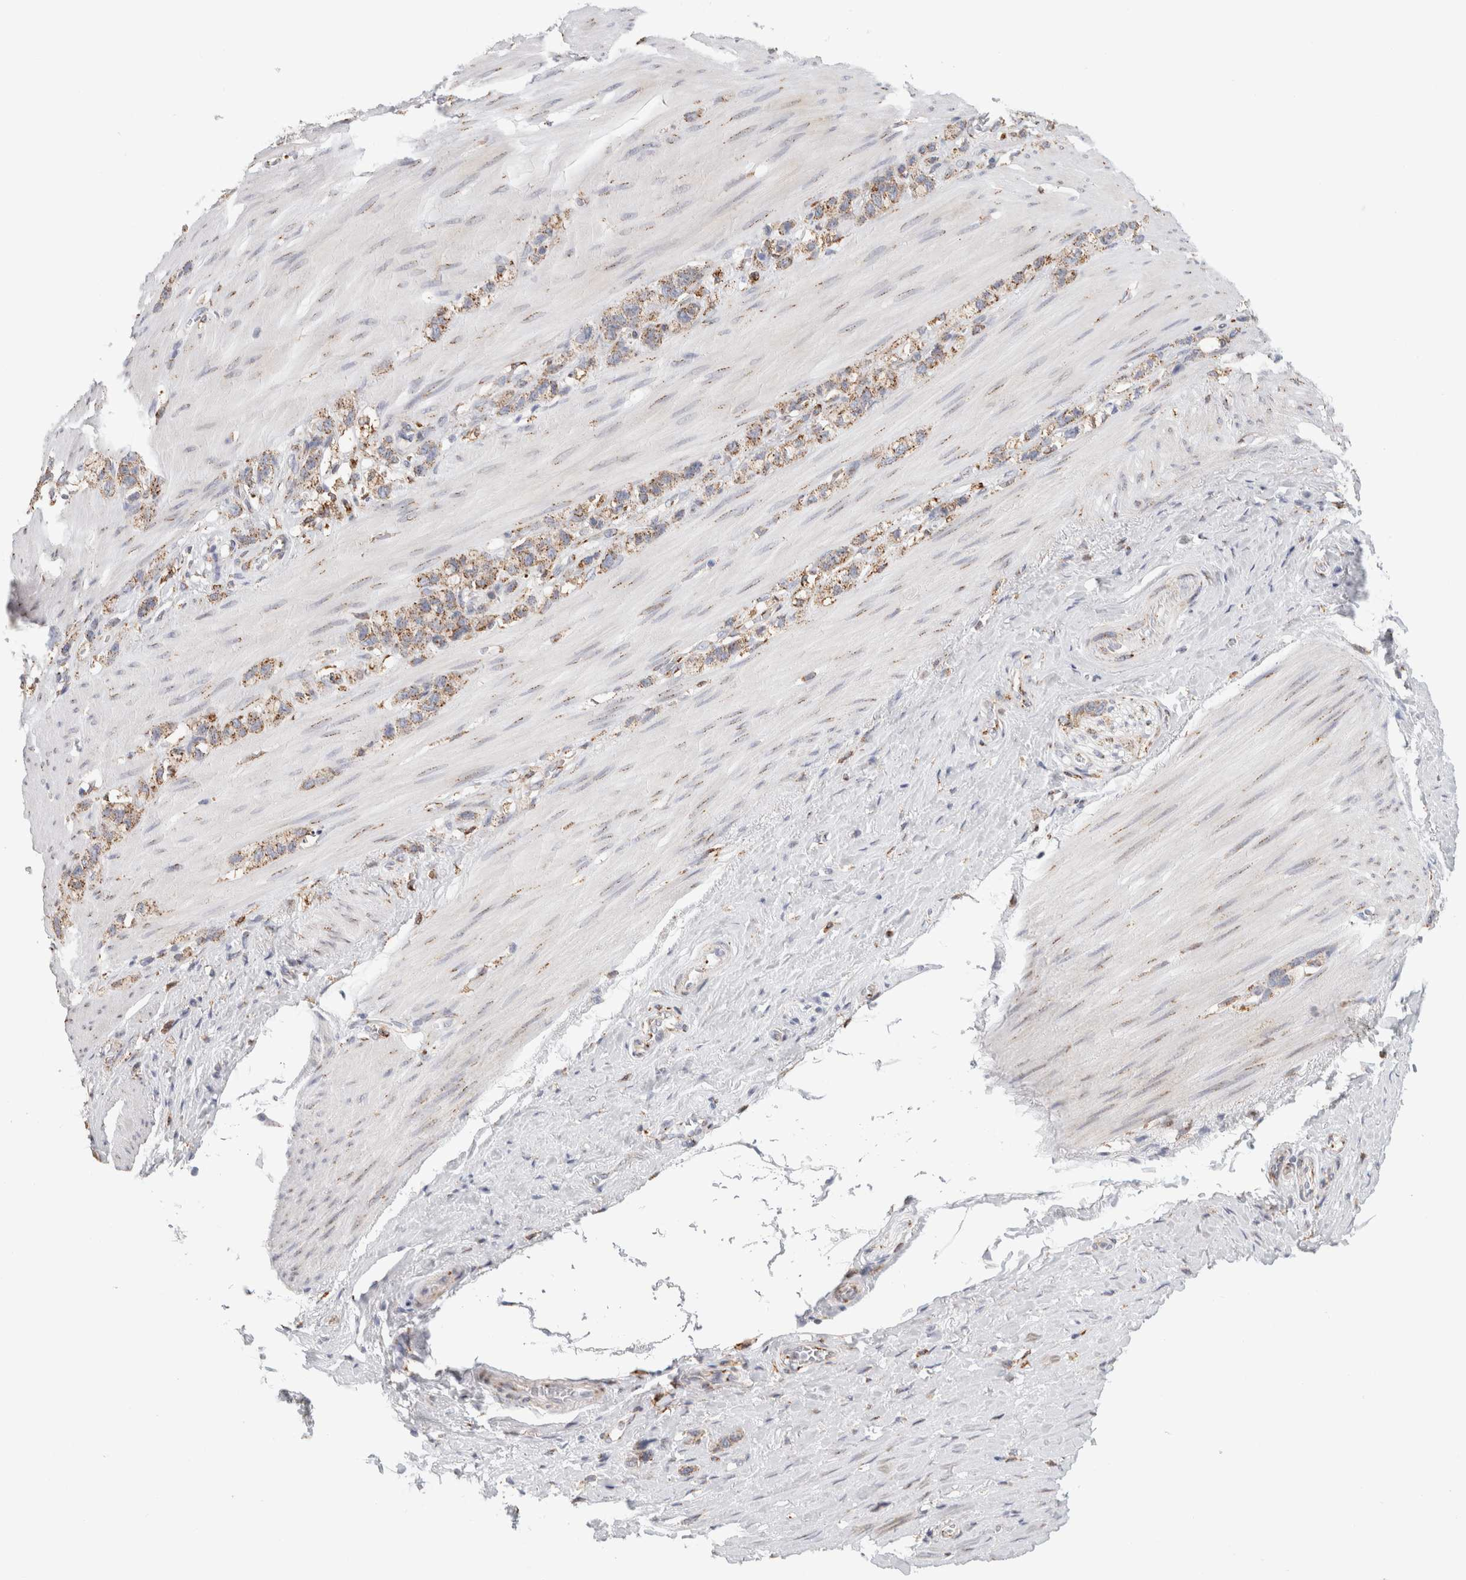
{"staining": {"intensity": "weak", "quantity": ">75%", "location": "cytoplasmic/membranous"}, "tissue": "stomach cancer", "cell_type": "Tumor cells", "image_type": "cancer", "snomed": [{"axis": "morphology", "description": "Normal tissue, NOS"}, {"axis": "morphology", "description": "Adenocarcinoma, NOS"}, {"axis": "morphology", "description": "Adenocarcinoma, High grade"}, {"axis": "topography", "description": "Stomach, upper"}, {"axis": "topography", "description": "Stomach"}], "caption": "This is a photomicrograph of immunohistochemistry (IHC) staining of adenocarcinoma (stomach), which shows weak staining in the cytoplasmic/membranous of tumor cells.", "gene": "MCFD2", "patient": {"sex": "female", "age": 65}}